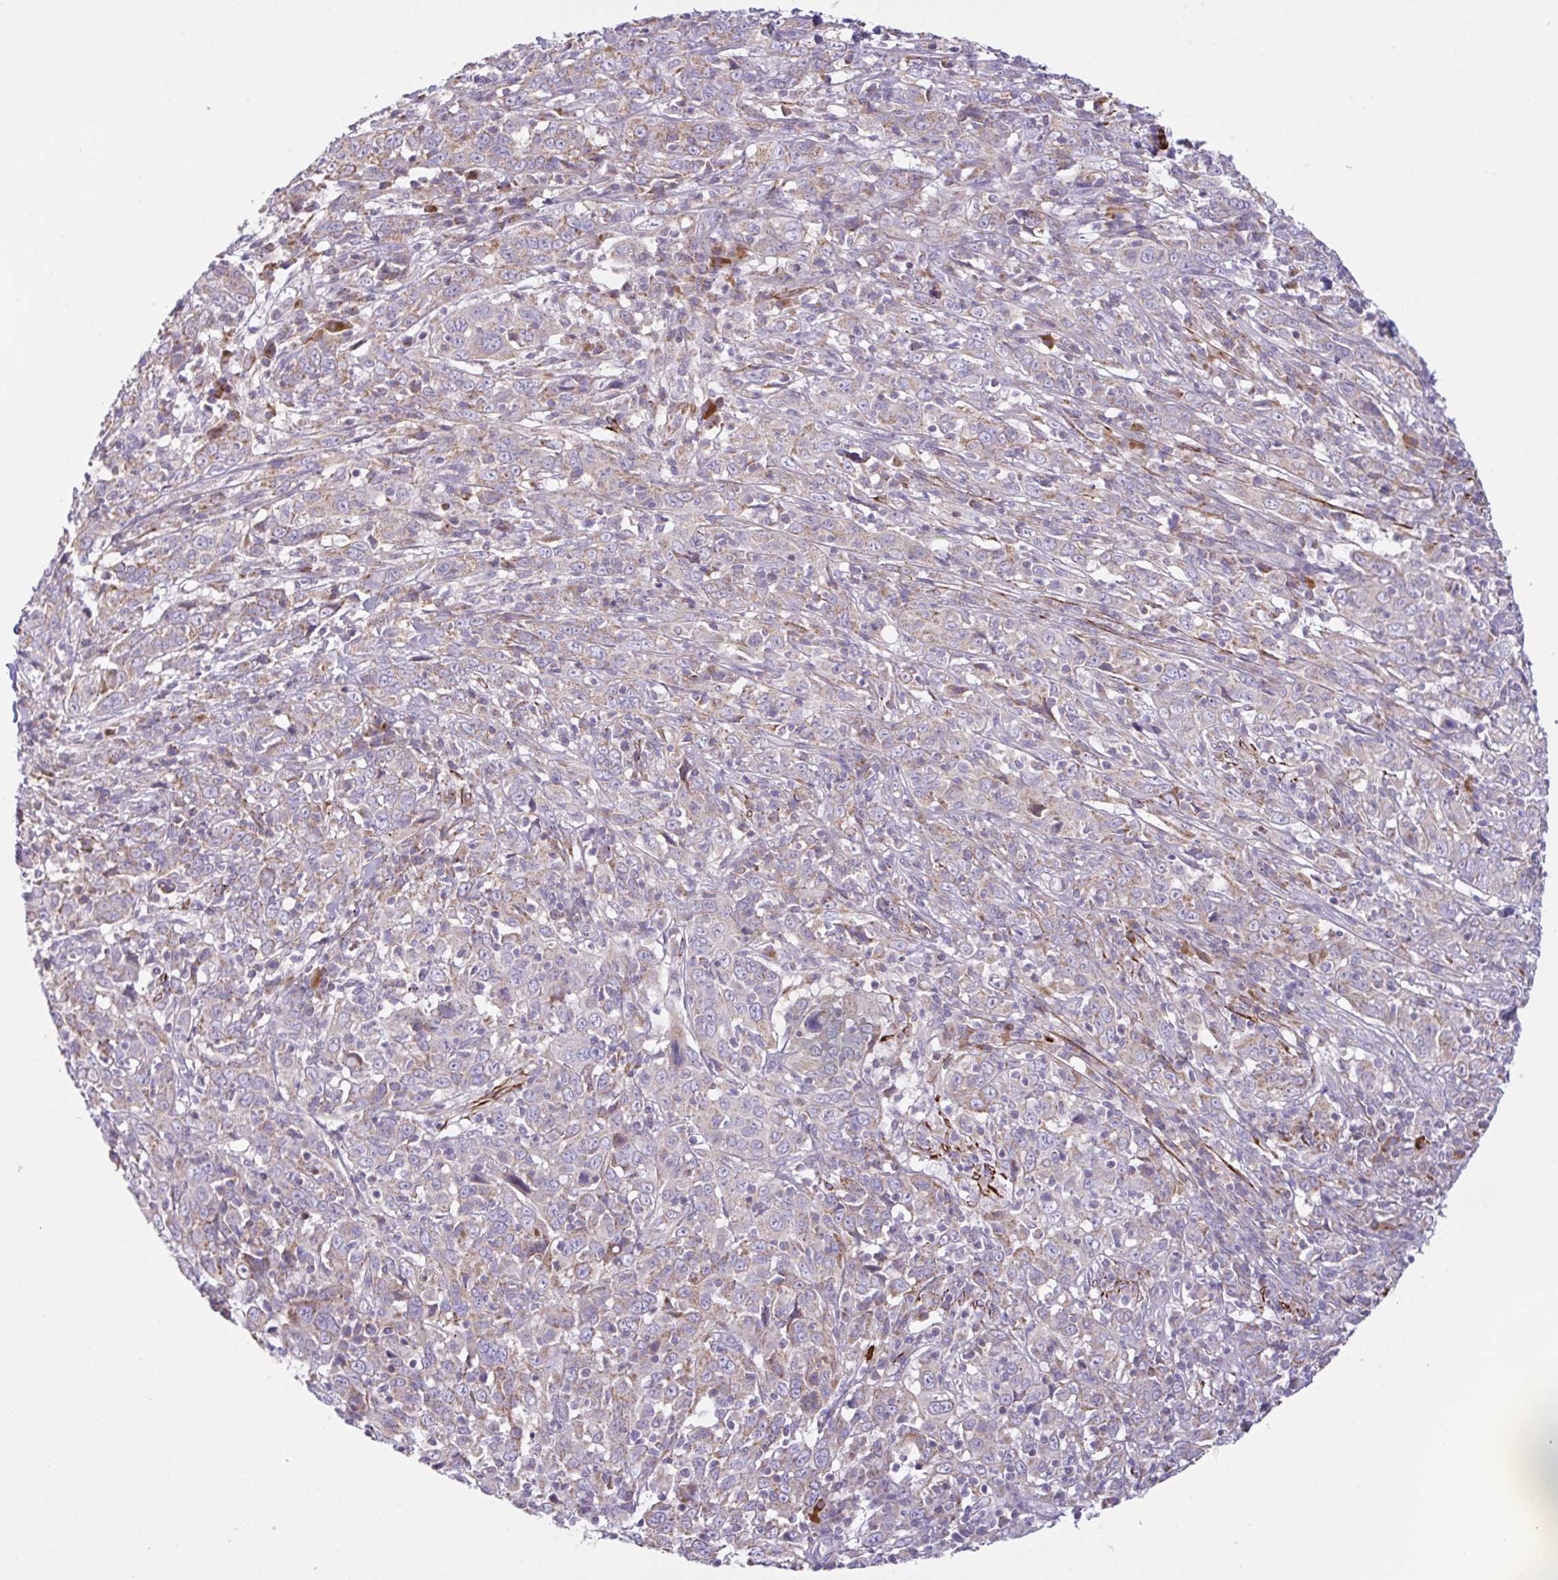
{"staining": {"intensity": "weak", "quantity": "25%-75%", "location": "cytoplasmic/membranous"}, "tissue": "cervical cancer", "cell_type": "Tumor cells", "image_type": "cancer", "snomed": [{"axis": "morphology", "description": "Squamous cell carcinoma, NOS"}, {"axis": "topography", "description": "Cervix"}], "caption": "High-power microscopy captured an immunohistochemistry image of cervical cancer, revealing weak cytoplasmic/membranous expression in approximately 25%-75% of tumor cells.", "gene": "CHDH", "patient": {"sex": "female", "age": 46}}